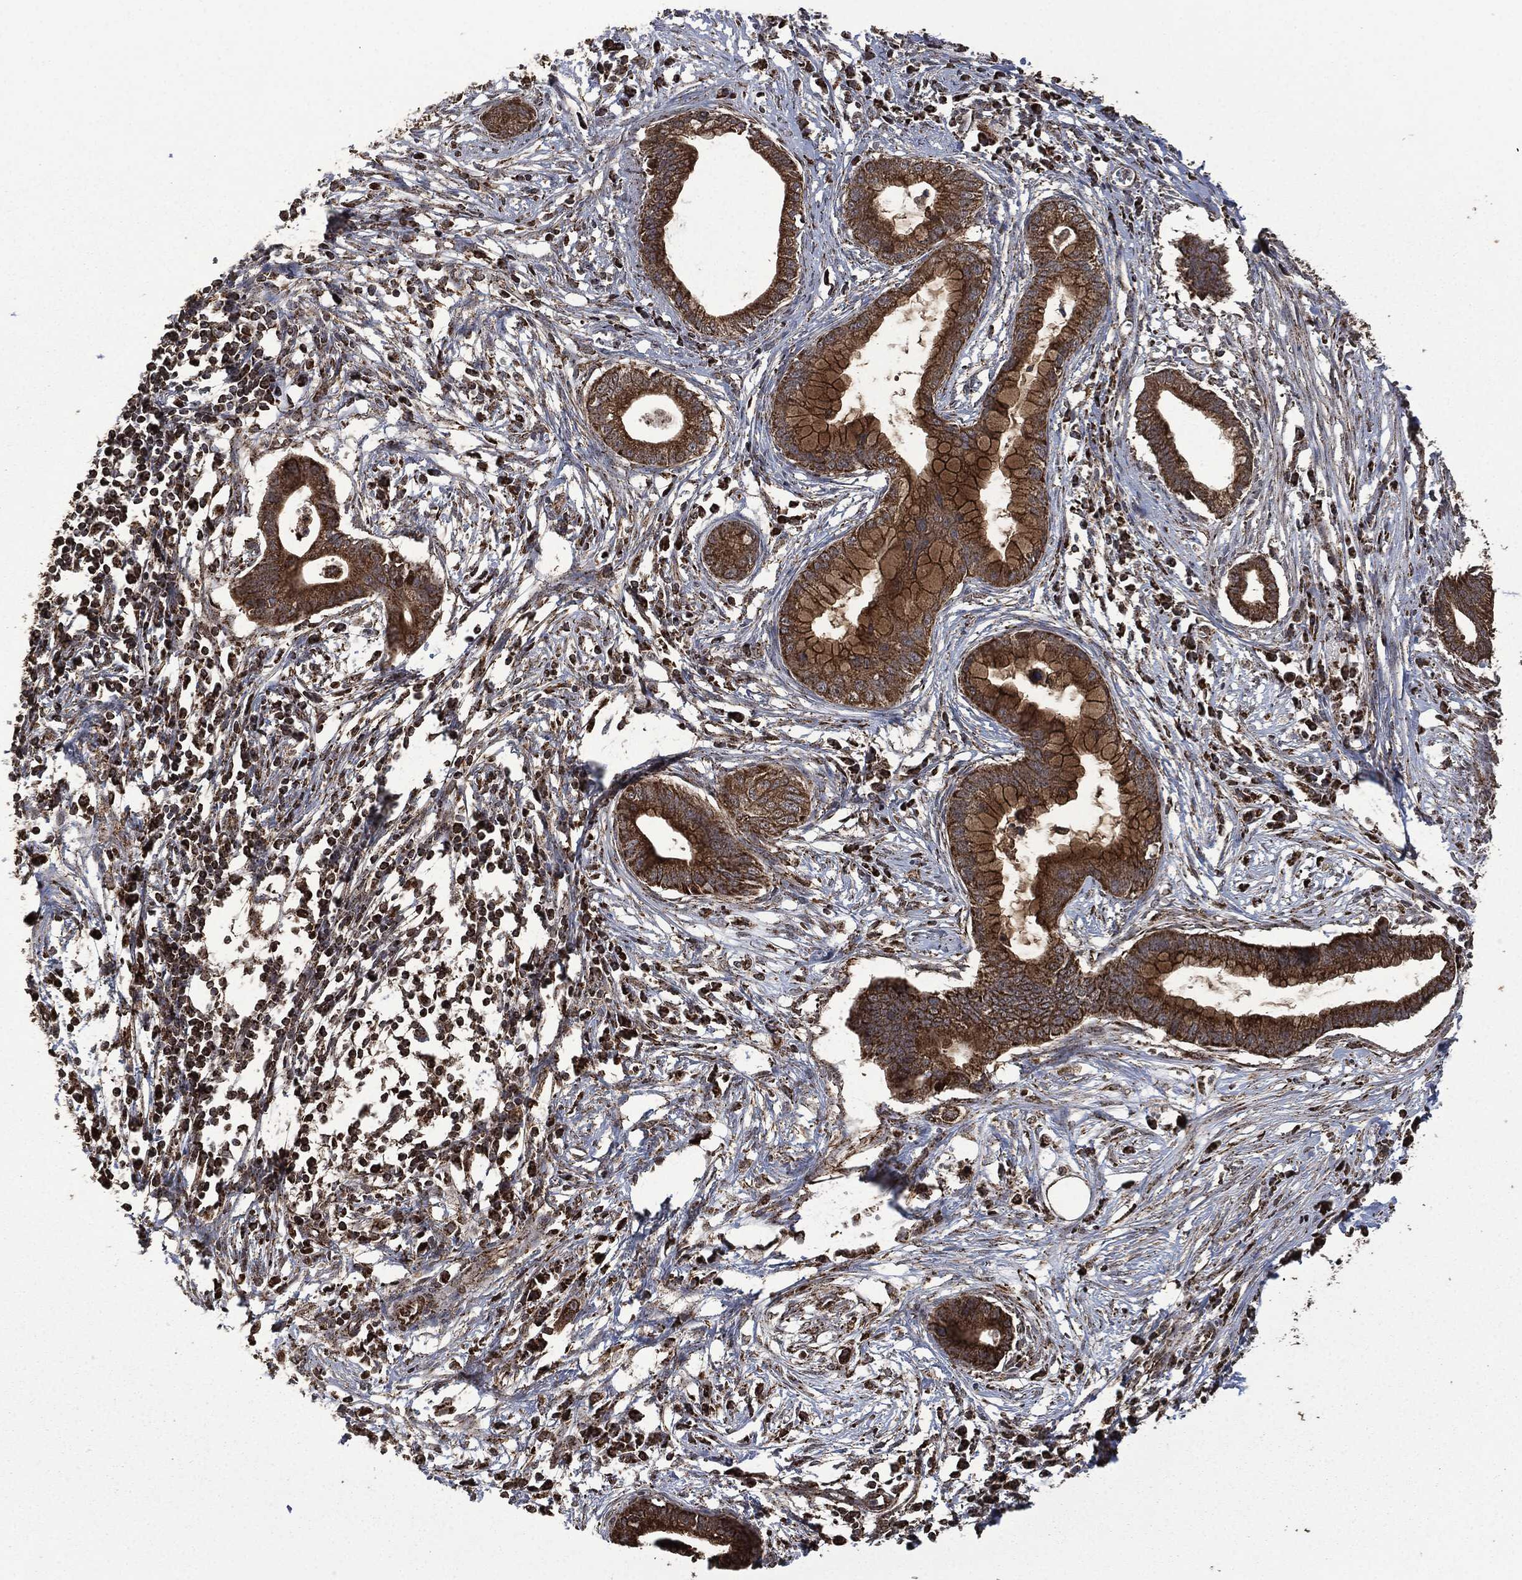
{"staining": {"intensity": "strong", "quantity": ">75%", "location": "cytoplasmic/membranous"}, "tissue": "pancreatic cancer", "cell_type": "Tumor cells", "image_type": "cancer", "snomed": [{"axis": "morphology", "description": "Normal tissue, NOS"}, {"axis": "morphology", "description": "Adenocarcinoma, NOS"}, {"axis": "topography", "description": "Pancreas"}], "caption": "Adenocarcinoma (pancreatic) stained with a protein marker exhibits strong staining in tumor cells.", "gene": "LIG3", "patient": {"sex": "female", "age": 58}}